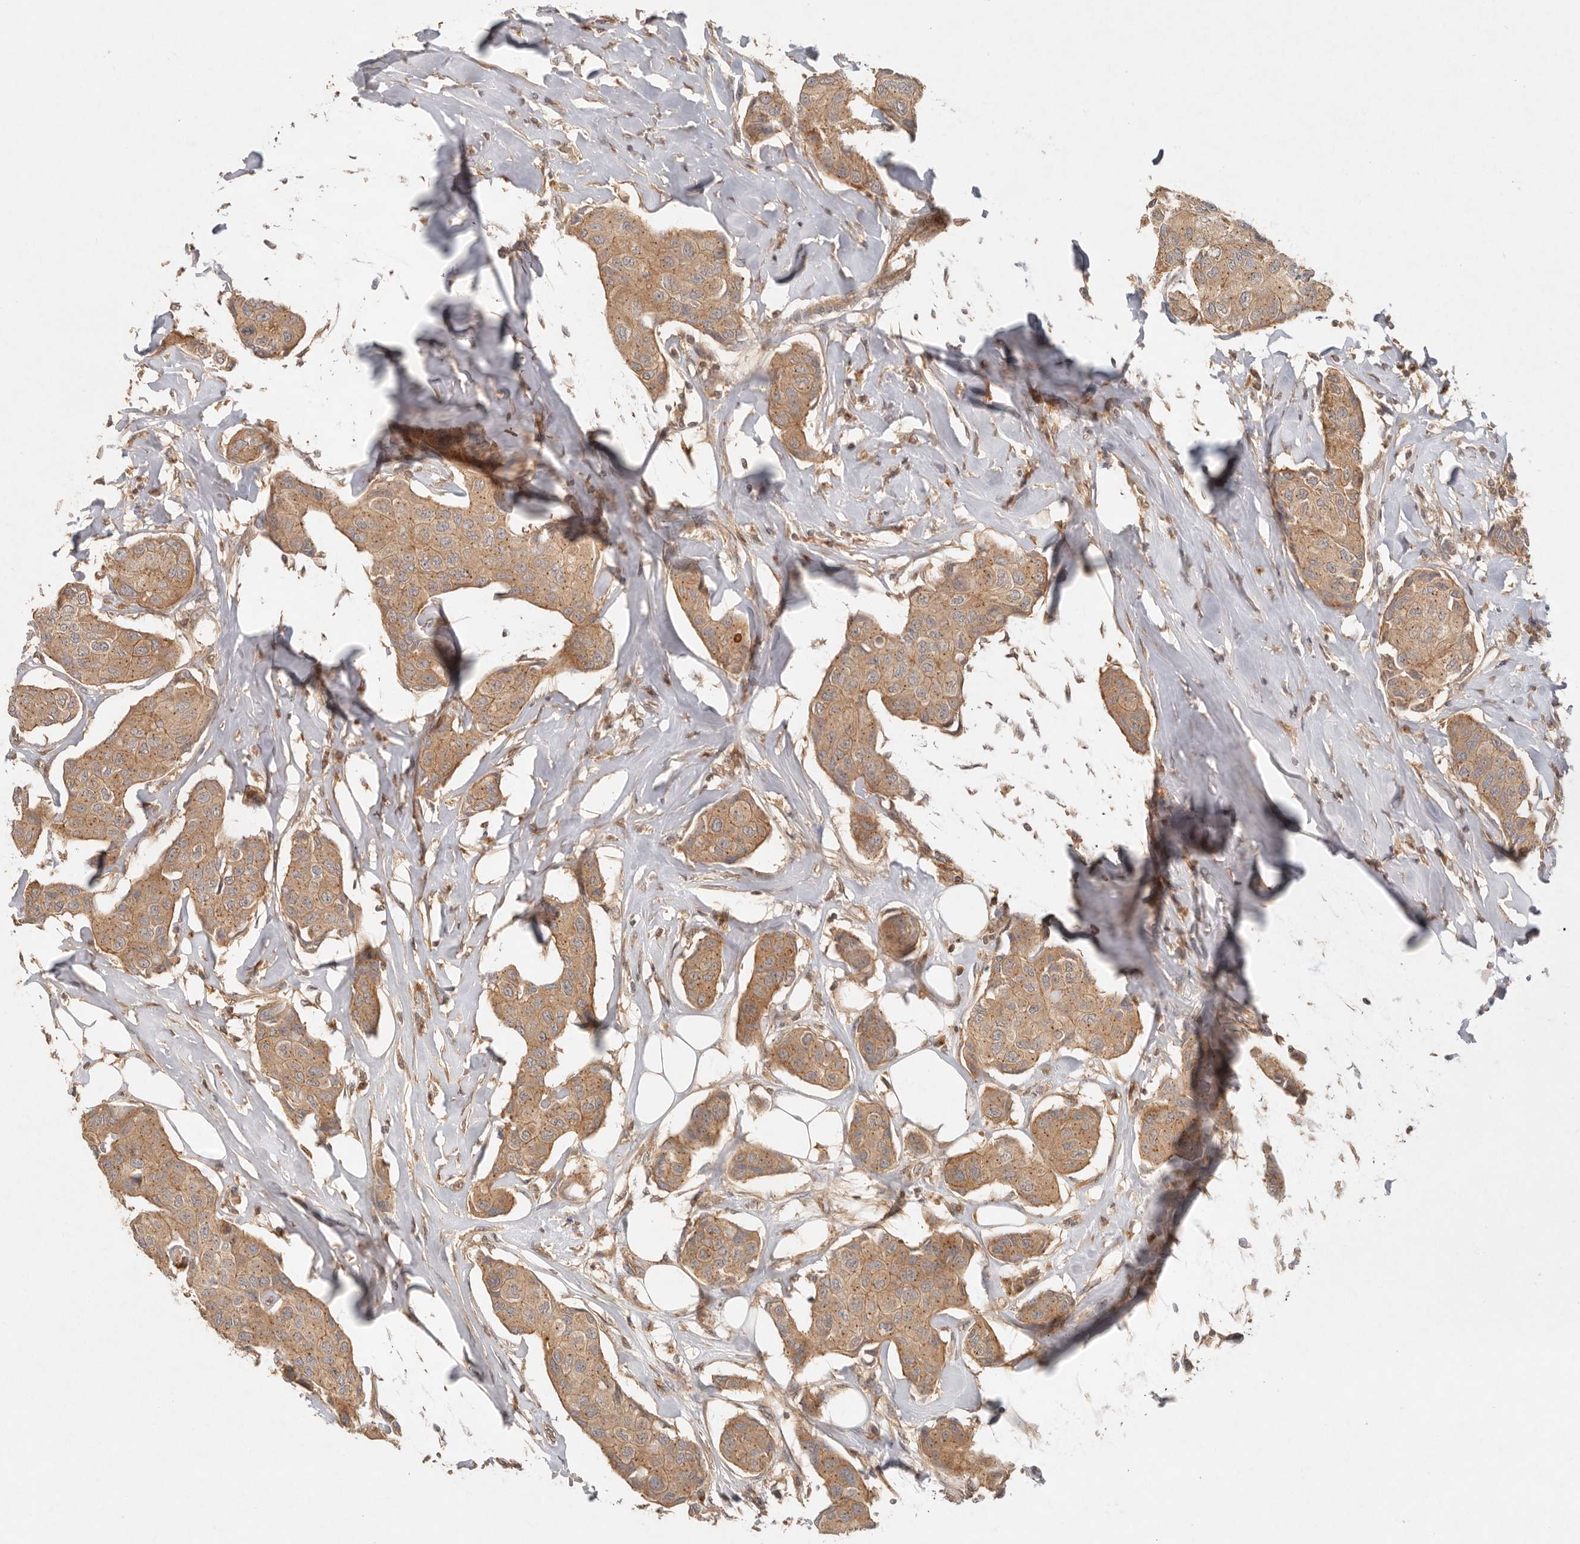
{"staining": {"intensity": "moderate", "quantity": ">75%", "location": "cytoplasmic/membranous"}, "tissue": "breast cancer", "cell_type": "Tumor cells", "image_type": "cancer", "snomed": [{"axis": "morphology", "description": "Duct carcinoma"}, {"axis": "topography", "description": "Breast"}], "caption": "Immunohistochemical staining of human intraductal carcinoma (breast) displays medium levels of moderate cytoplasmic/membranous staining in about >75% of tumor cells.", "gene": "HECTD3", "patient": {"sex": "female", "age": 80}}